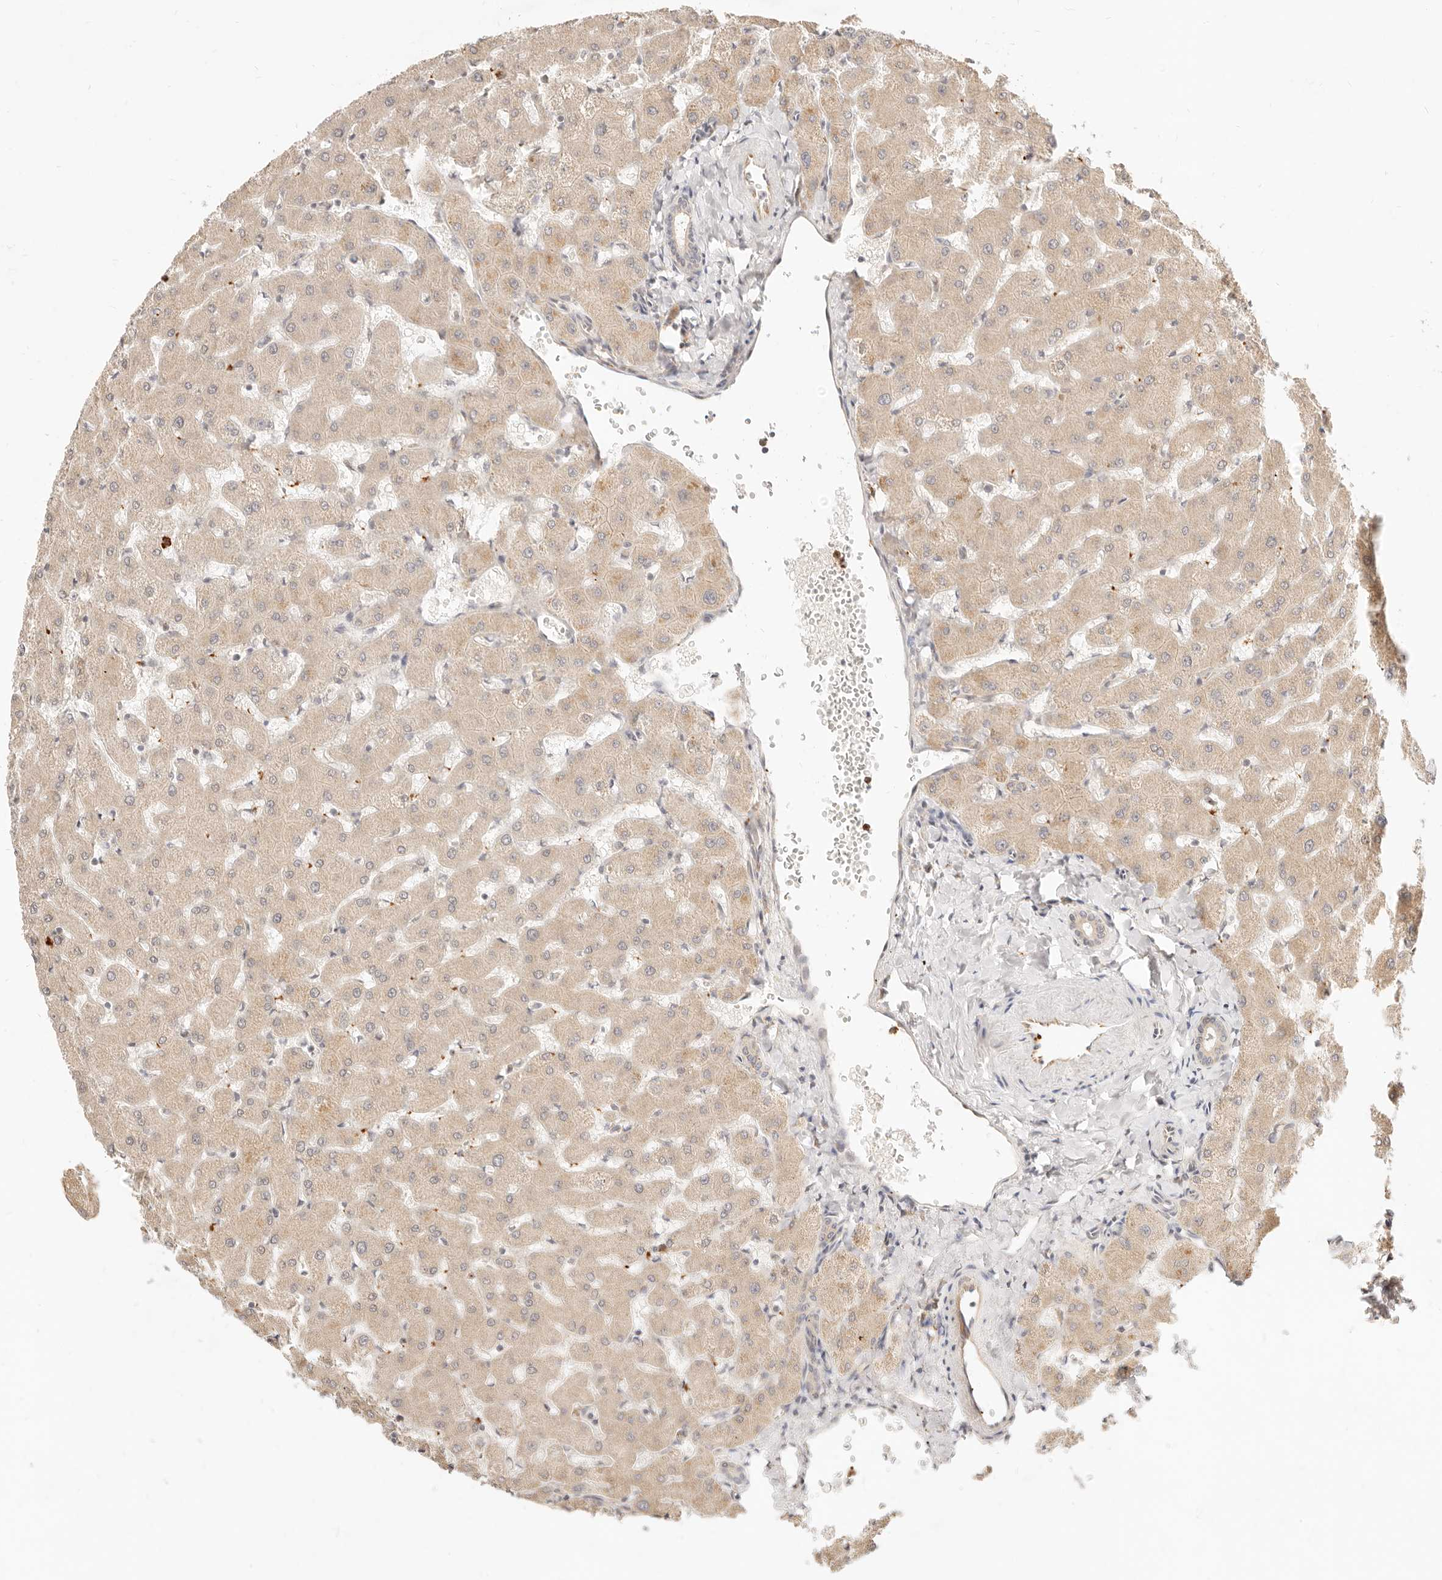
{"staining": {"intensity": "weak", "quantity": "25%-75%", "location": "cytoplasmic/membranous"}, "tissue": "liver", "cell_type": "Cholangiocytes", "image_type": "normal", "snomed": [{"axis": "morphology", "description": "Normal tissue, NOS"}, {"axis": "topography", "description": "Liver"}], "caption": "This histopathology image reveals immunohistochemistry (IHC) staining of normal liver, with low weak cytoplasmic/membranous expression in approximately 25%-75% of cholangiocytes.", "gene": "UBXN10", "patient": {"sex": "female", "age": 63}}